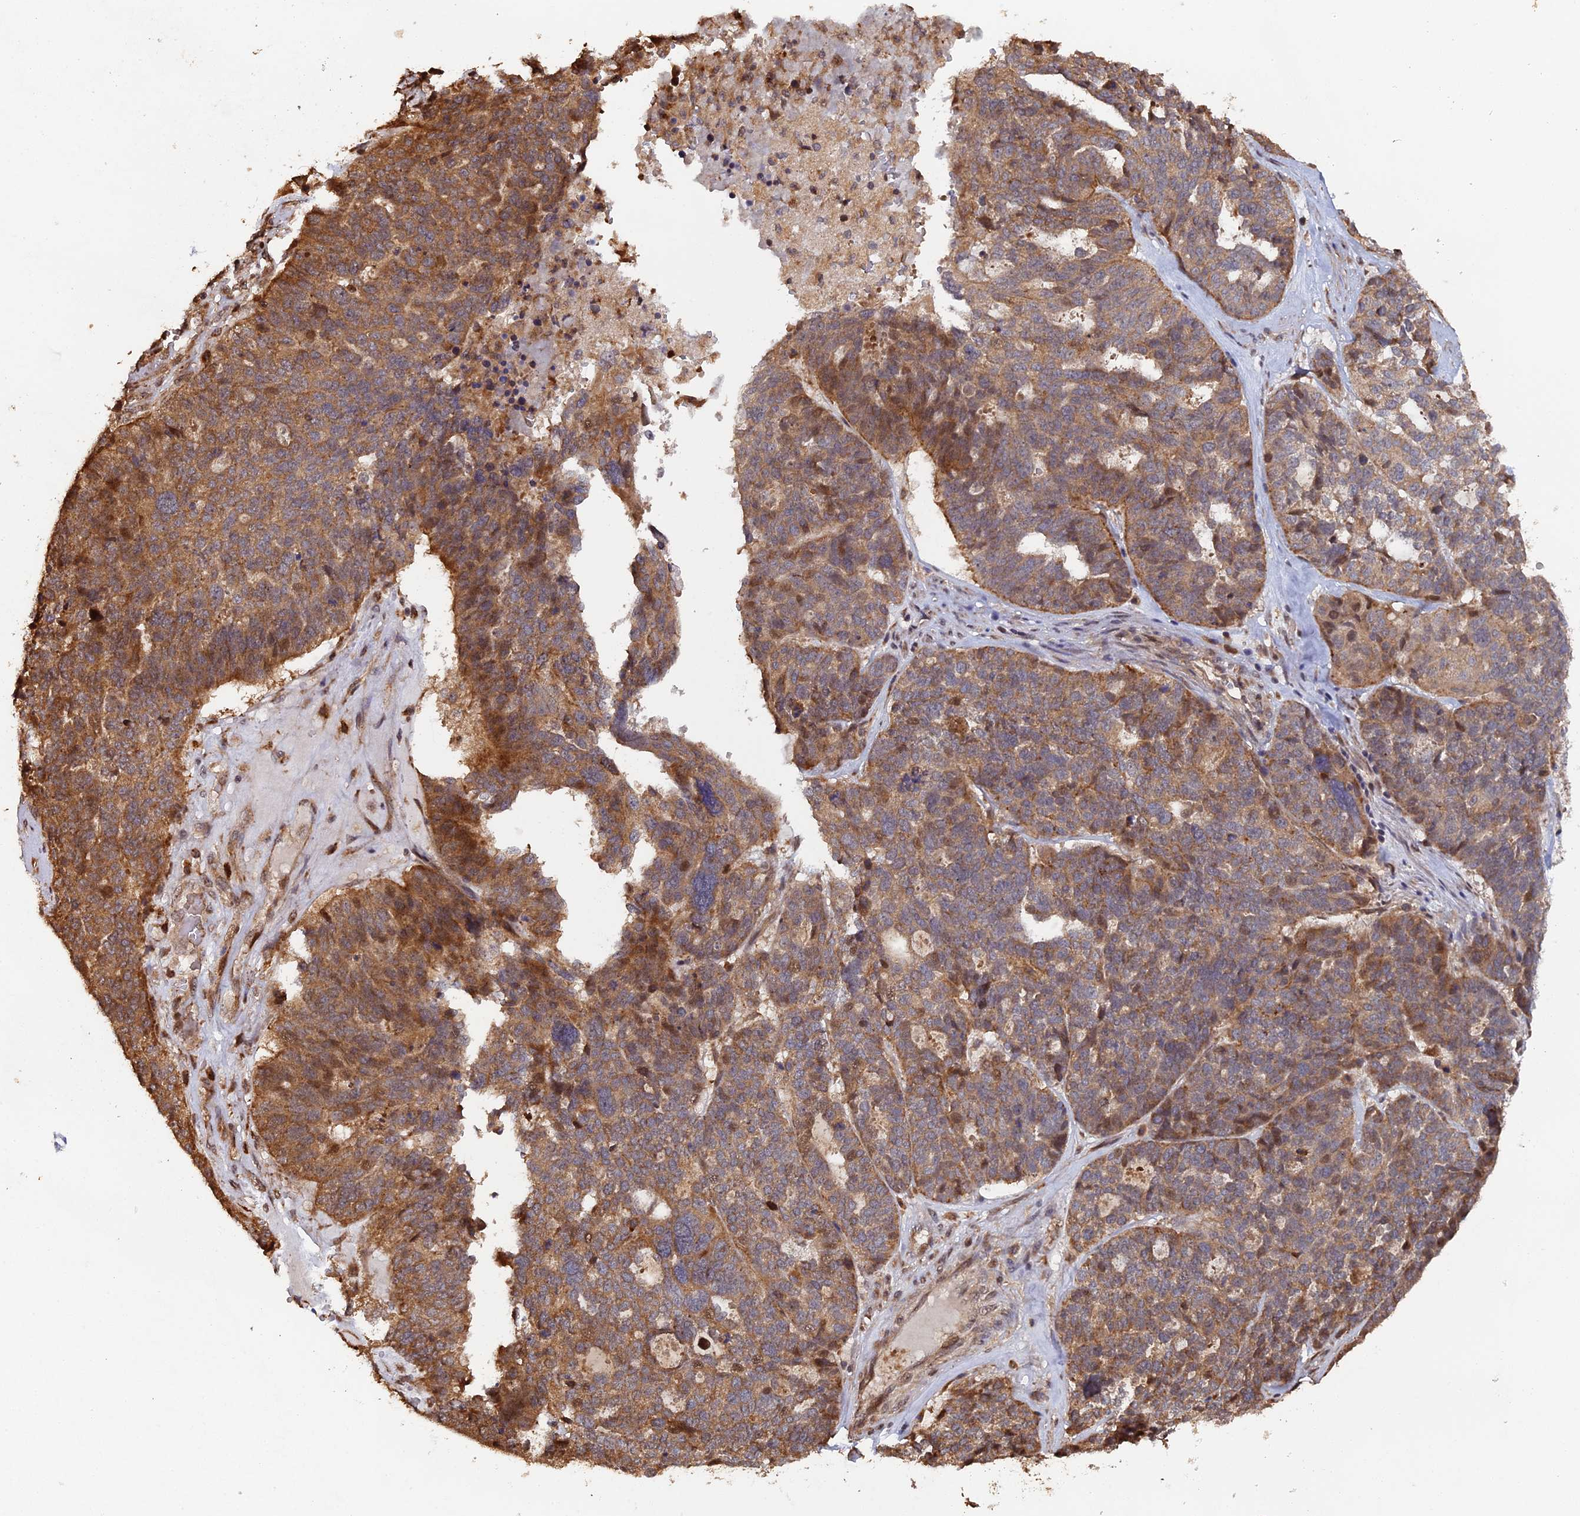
{"staining": {"intensity": "moderate", "quantity": ">75%", "location": "cytoplasmic/membranous"}, "tissue": "ovarian cancer", "cell_type": "Tumor cells", "image_type": "cancer", "snomed": [{"axis": "morphology", "description": "Cystadenocarcinoma, serous, NOS"}, {"axis": "topography", "description": "Ovary"}], "caption": "Protein staining of serous cystadenocarcinoma (ovarian) tissue displays moderate cytoplasmic/membranous staining in about >75% of tumor cells.", "gene": "VPS37C", "patient": {"sex": "female", "age": 59}}